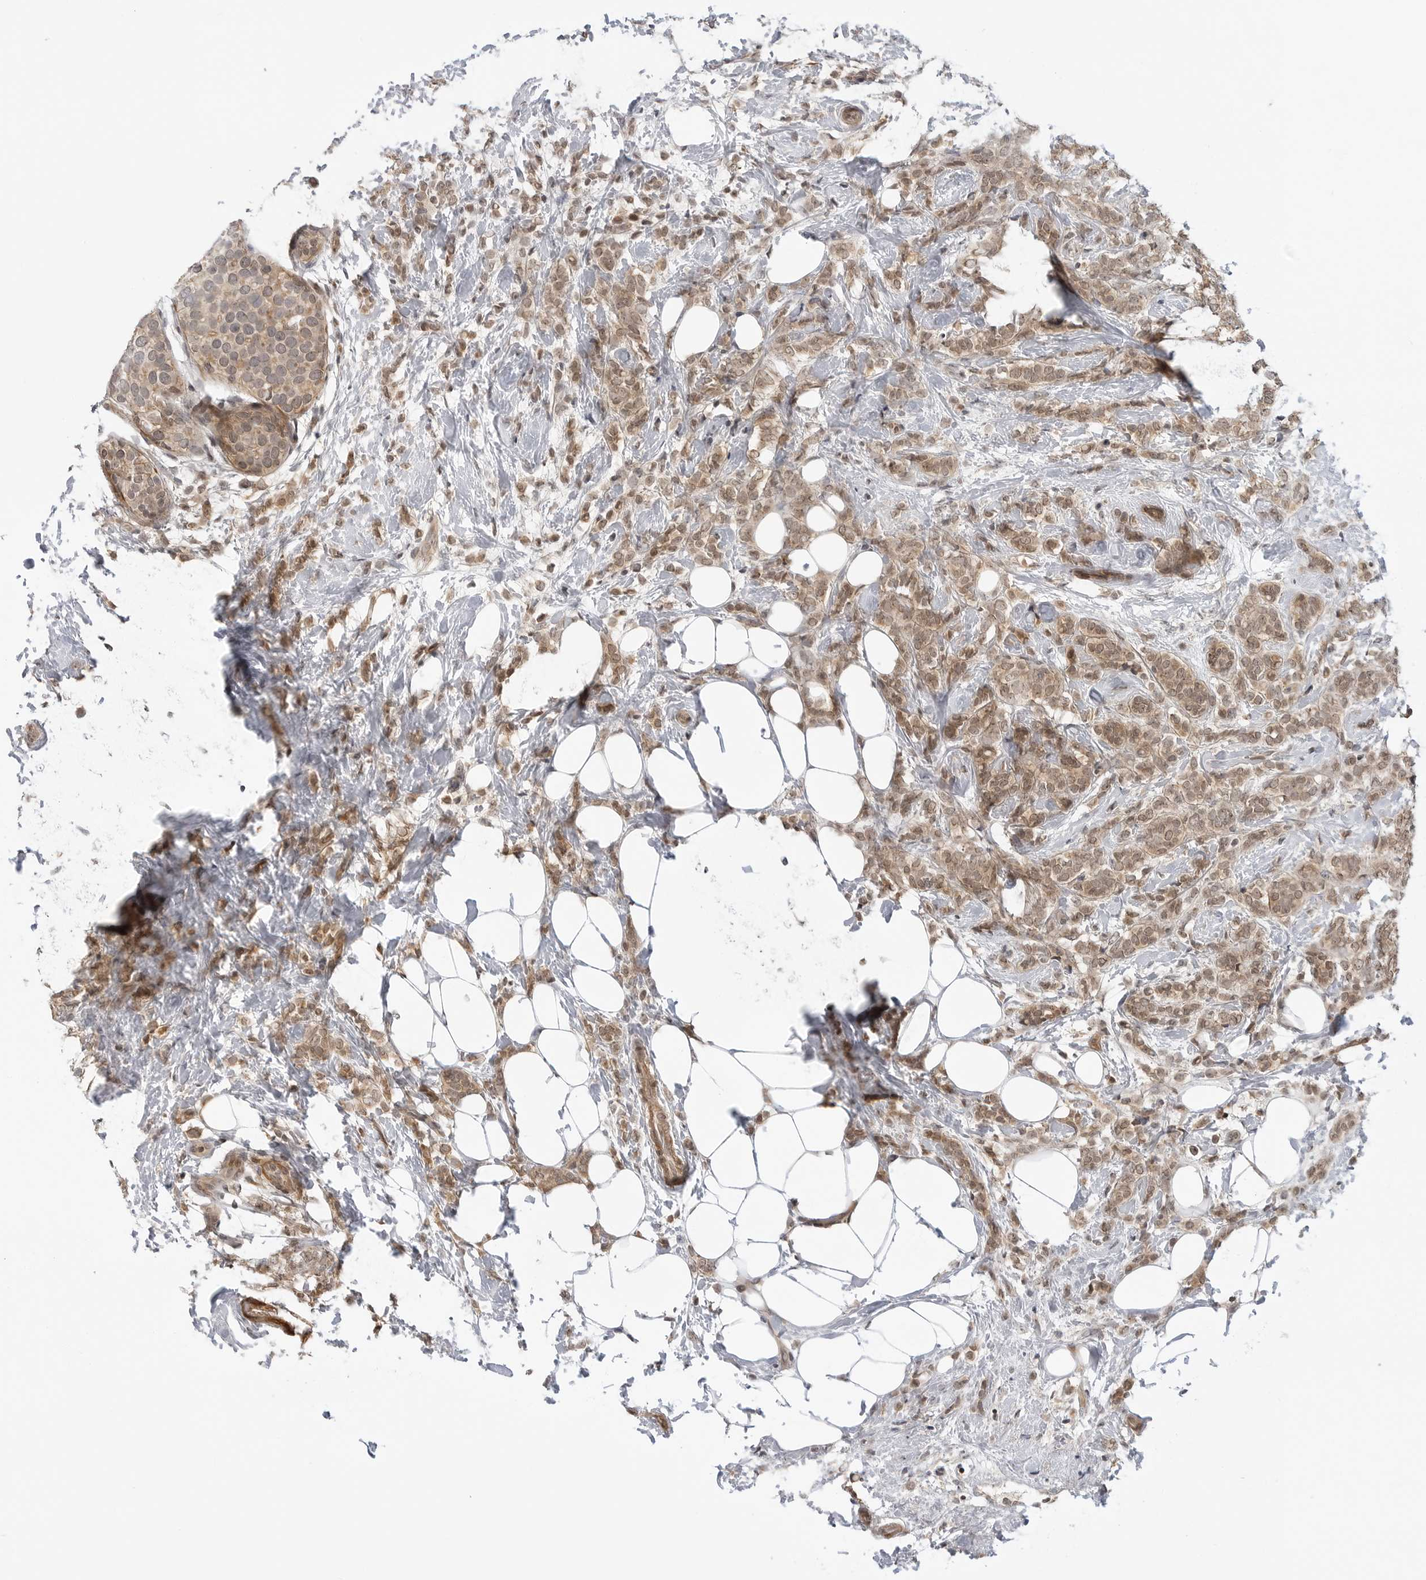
{"staining": {"intensity": "moderate", "quantity": ">75%", "location": "cytoplasmic/membranous,nuclear"}, "tissue": "breast cancer", "cell_type": "Tumor cells", "image_type": "cancer", "snomed": [{"axis": "morphology", "description": "Lobular carcinoma"}, {"axis": "topography", "description": "Breast"}], "caption": "Protein expression analysis of human breast cancer reveals moderate cytoplasmic/membranous and nuclear staining in about >75% of tumor cells. The protein is shown in brown color, while the nuclei are stained blue.", "gene": "MAP2K5", "patient": {"sex": "female", "age": 50}}